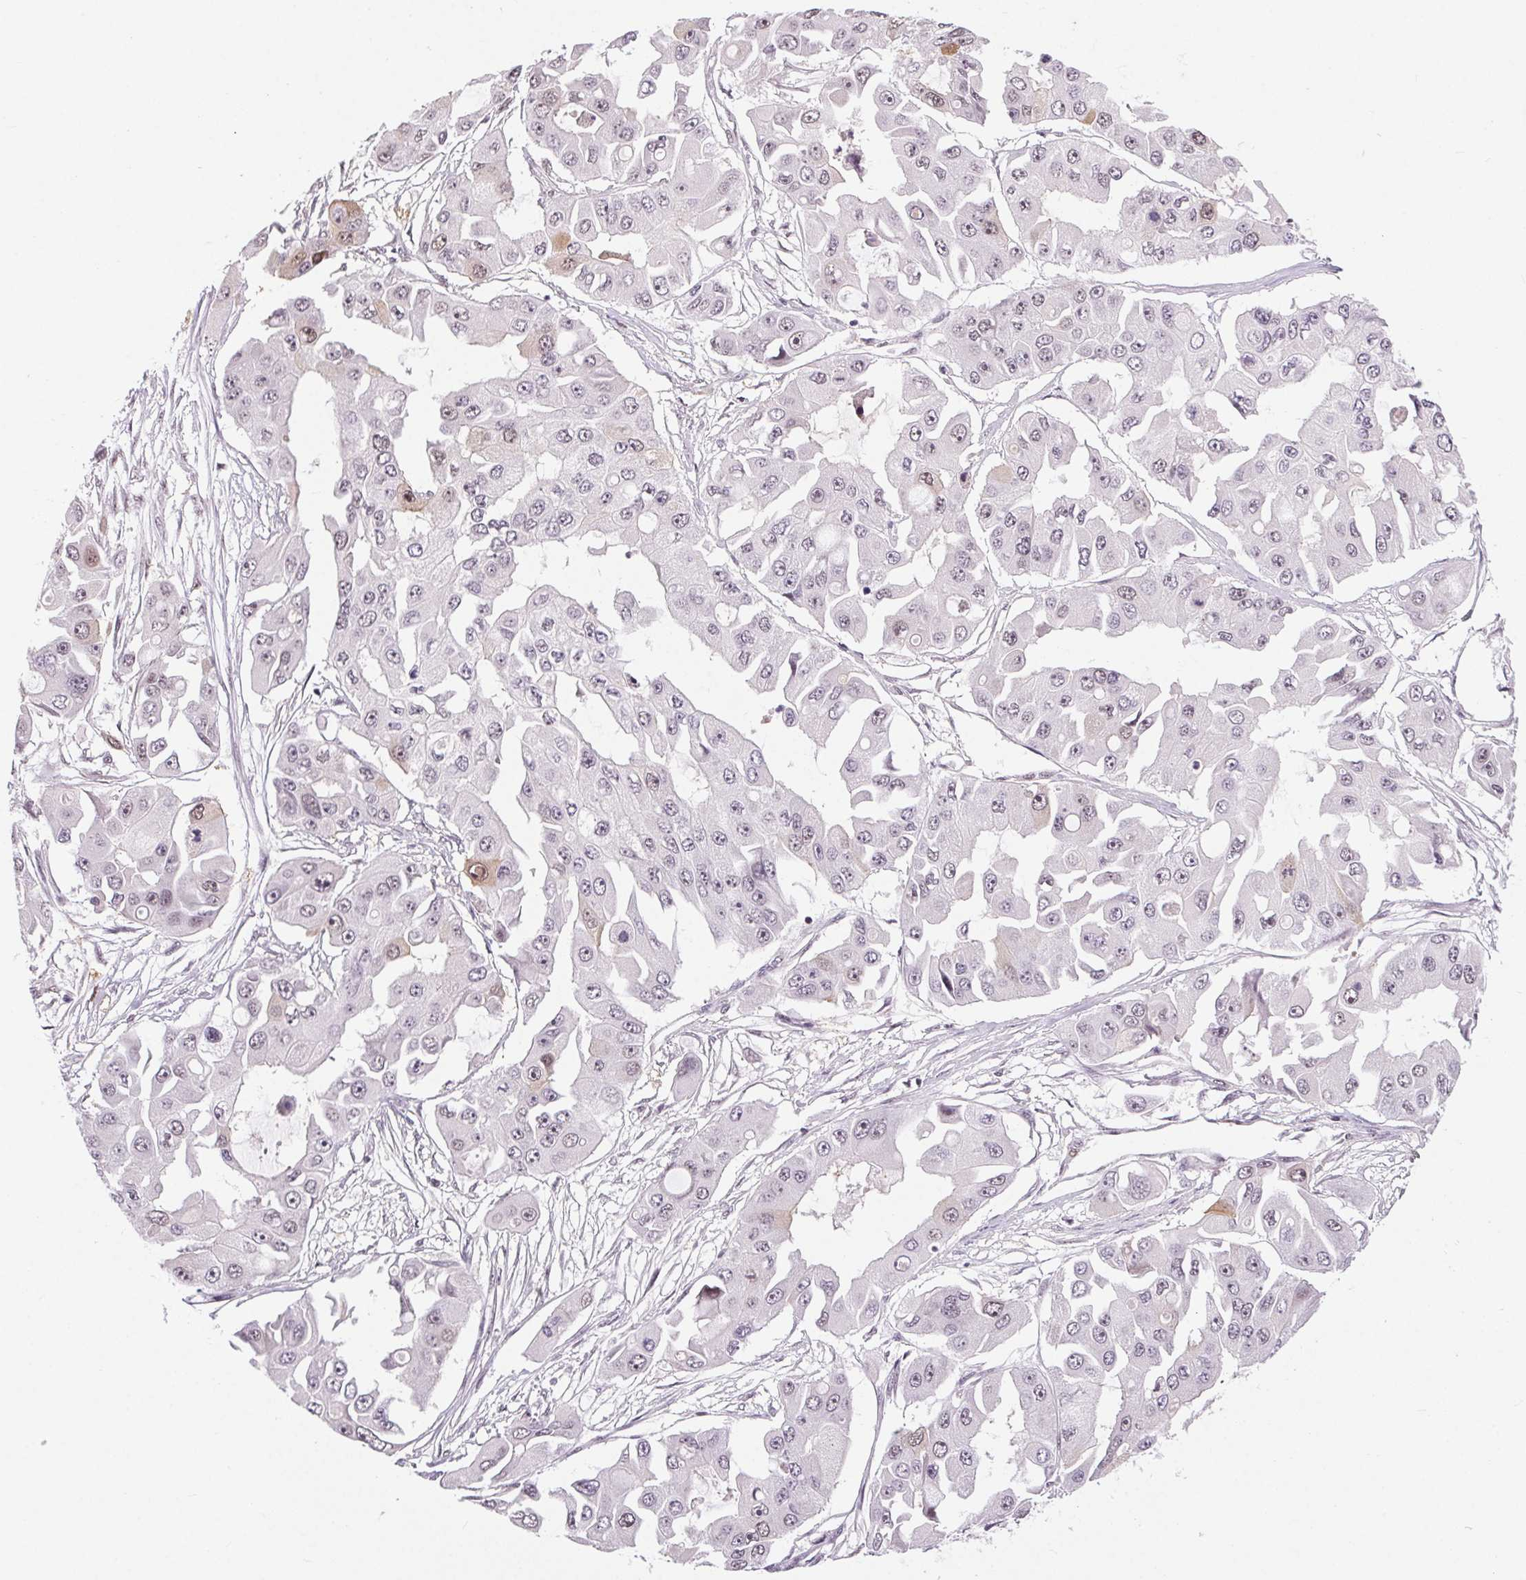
{"staining": {"intensity": "weak", "quantity": "<25%", "location": "cytoplasmic/membranous"}, "tissue": "ovarian cancer", "cell_type": "Tumor cells", "image_type": "cancer", "snomed": [{"axis": "morphology", "description": "Cystadenocarcinoma, serous, NOS"}, {"axis": "topography", "description": "Ovary"}], "caption": "The histopathology image shows no staining of tumor cells in ovarian cancer.", "gene": "CD2BP2", "patient": {"sex": "female", "age": 56}}